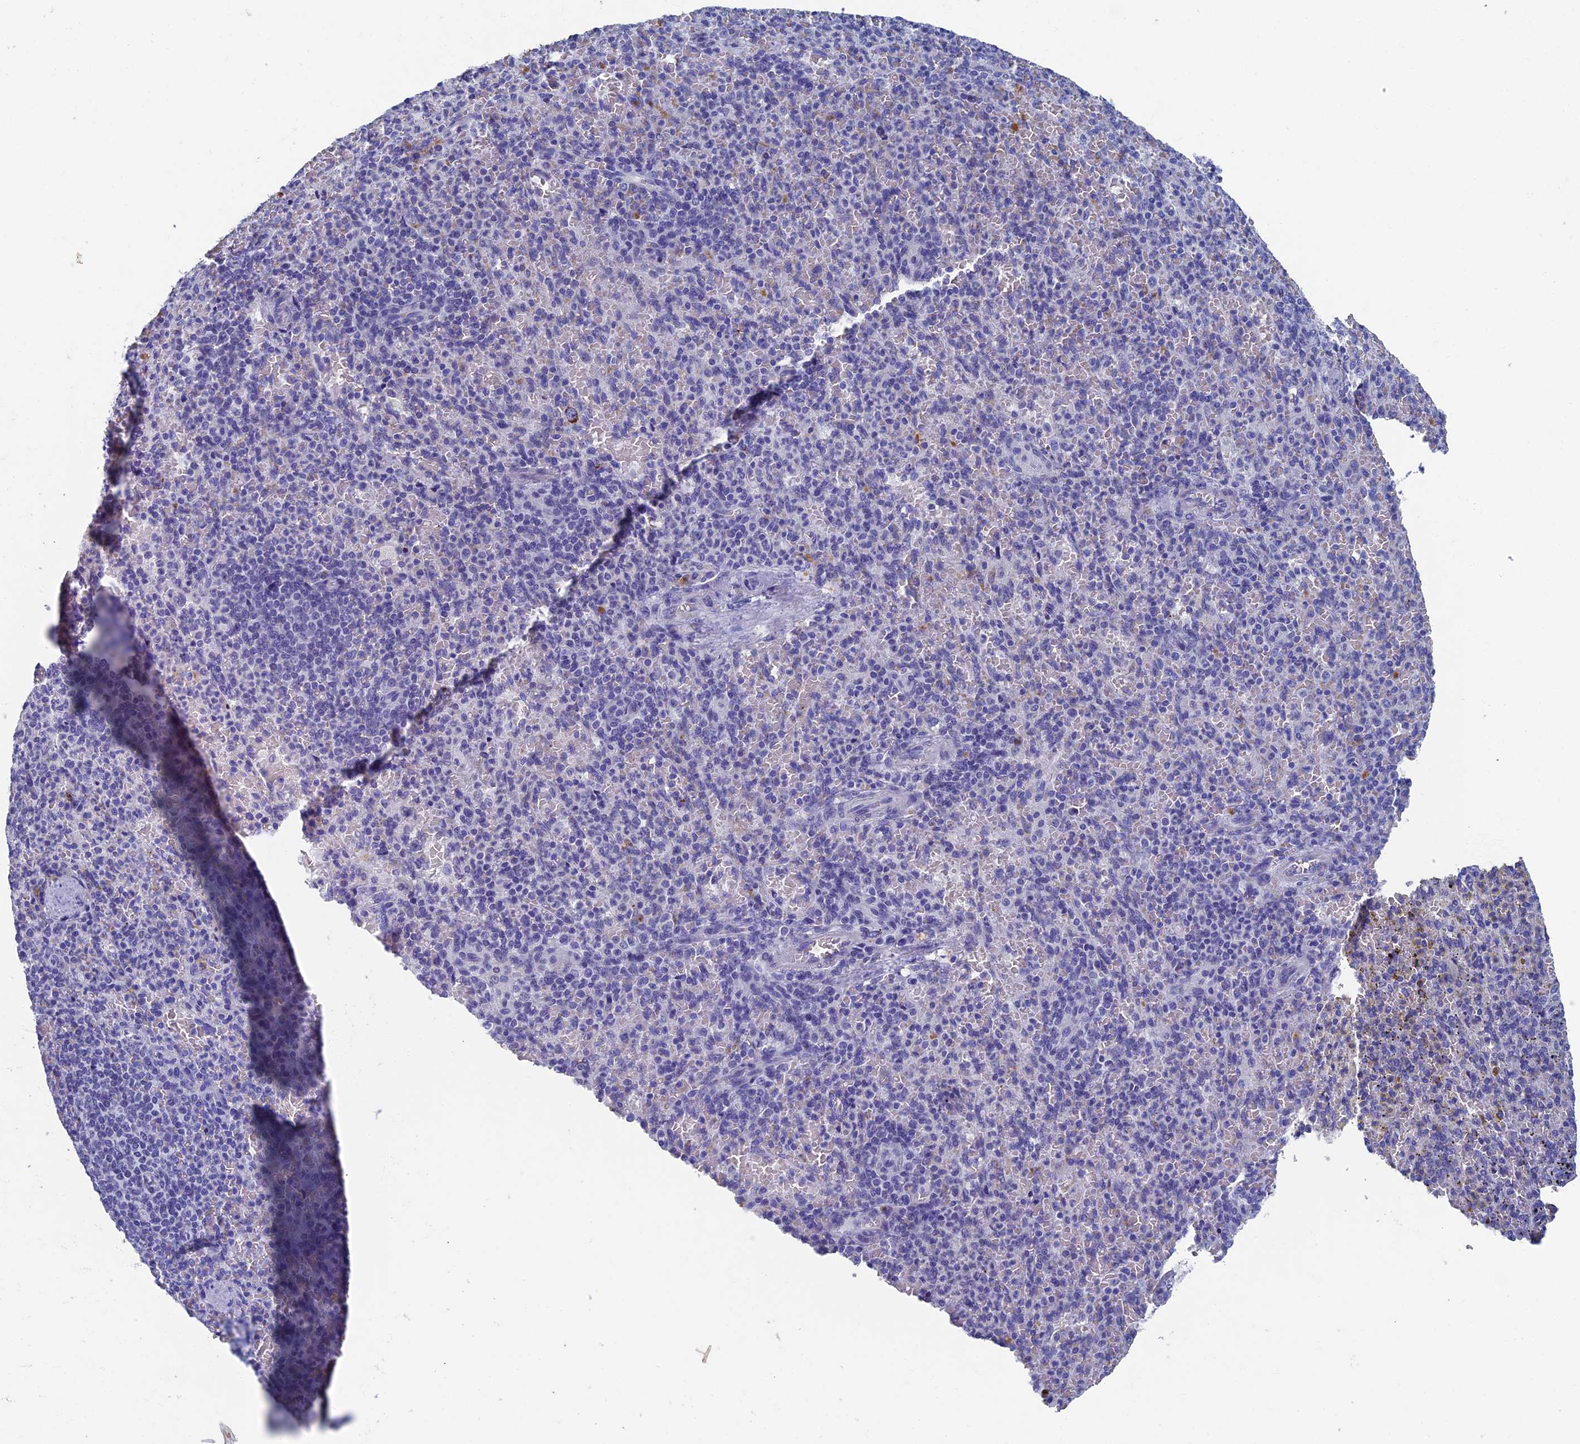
{"staining": {"intensity": "negative", "quantity": "none", "location": "none"}, "tissue": "spleen", "cell_type": "Cells in red pulp", "image_type": "normal", "snomed": [{"axis": "morphology", "description": "Normal tissue, NOS"}, {"axis": "topography", "description": "Spleen"}], "caption": "Immunohistochemical staining of unremarkable human spleen displays no significant positivity in cells in red pulp. (Brightfield microscopy of DAB (3,3'-diaminobenzidine) immunohistochemistry at high magnification).", "gene": "OAT", "patient": {"sex": "female", "age": 74}}